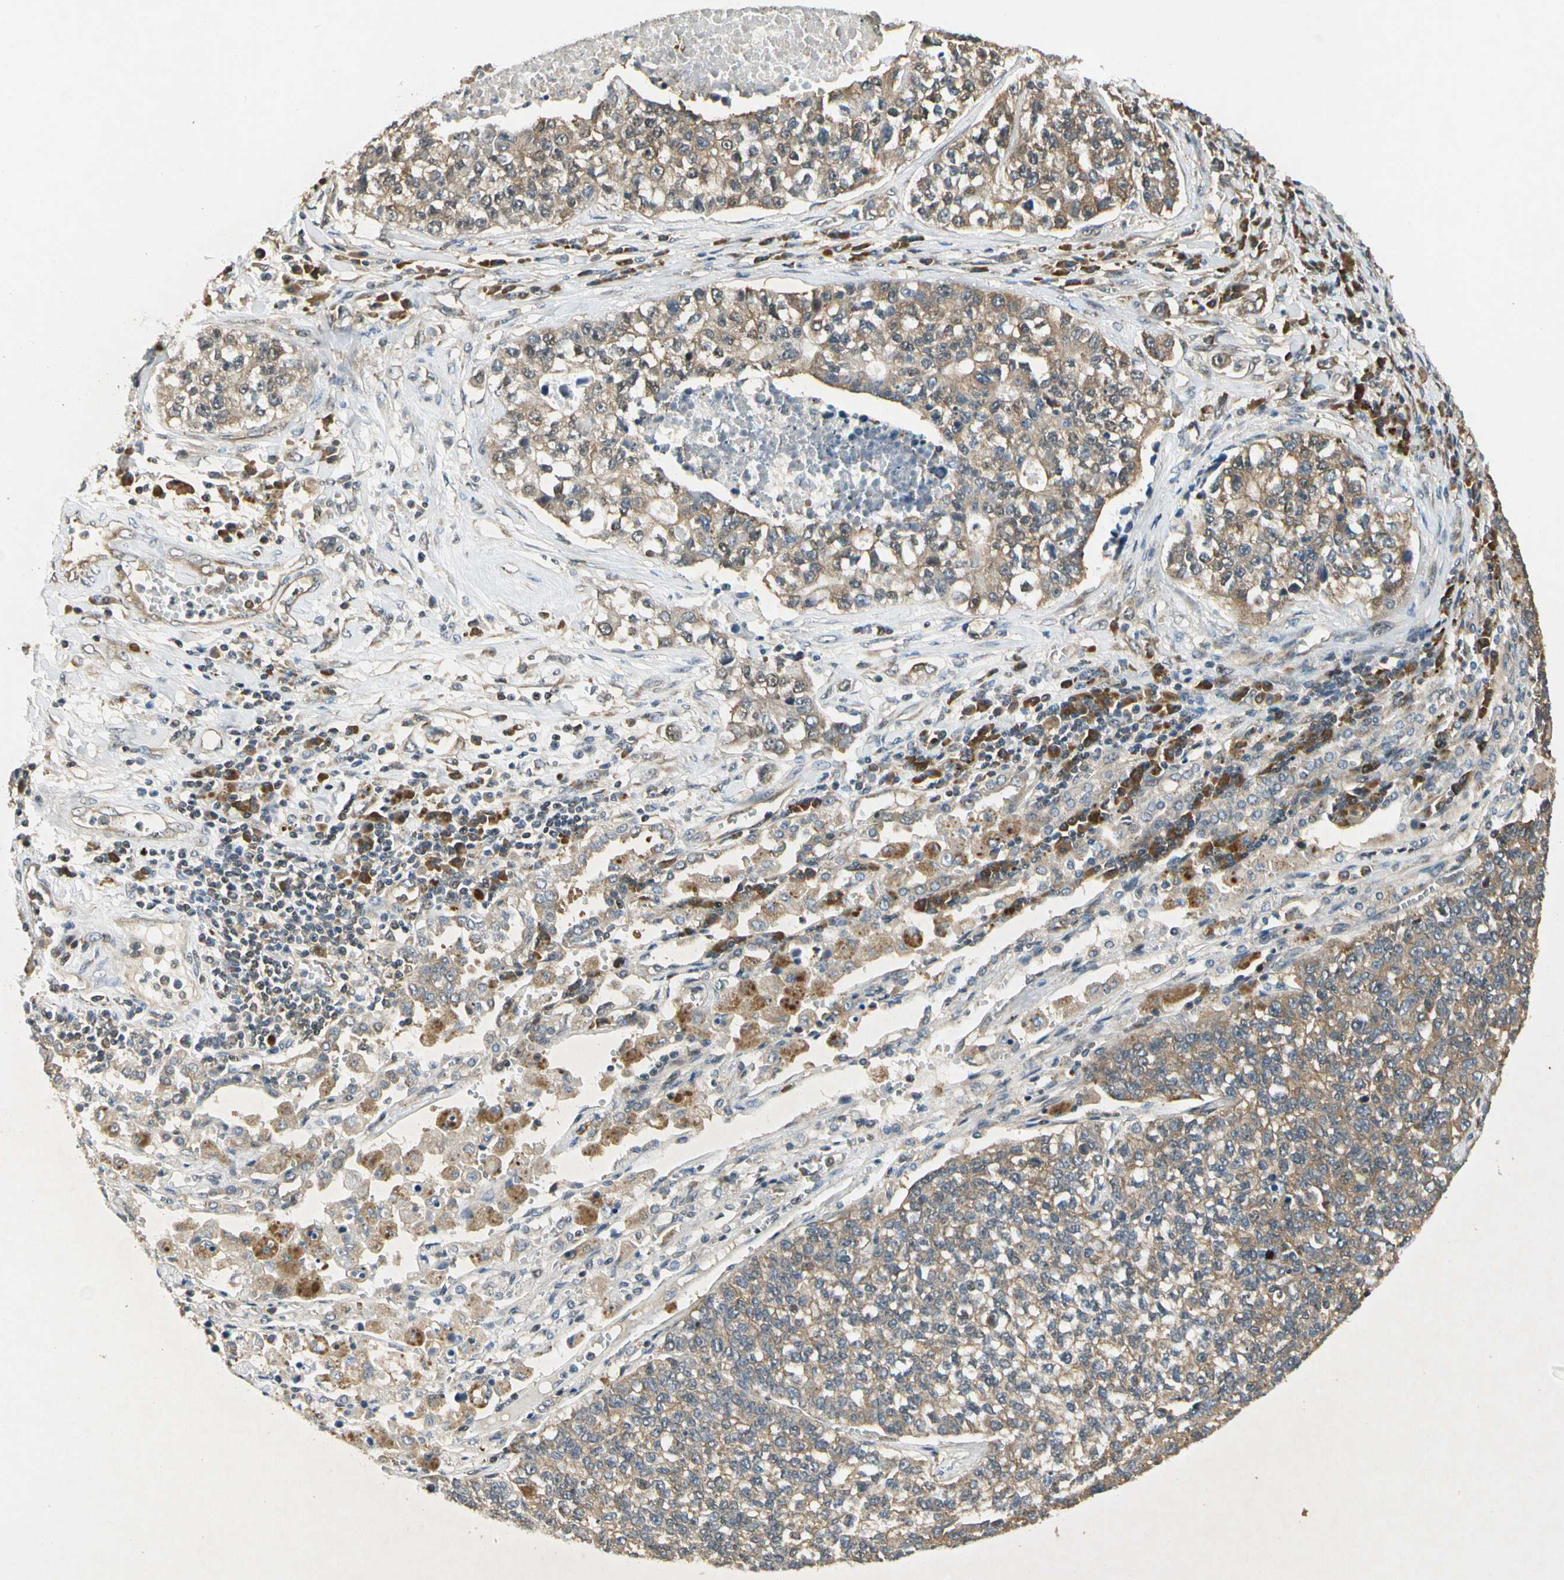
{"staining": {"intensity": "moderate", "quantity": ">75%", "location": "cytoplasmic/membranous"}, "tissue": "lung cancer", "cell_type": "Tumor cells", "image_type": "cancer", "snomed": [{"axis": "morphology", "description": "Adenocarcinoma, NOS"}, {"axis": "topography", "description": "Lung"}], "caption": "Lung cancer (adenocarcinoma) was stained to show a protein in brown. There is medium levels of moderate cytoplasmic/membranous expression in approximately >75% of tumor cells.", "gene": "EIF1AX", "patient": {"sex": "male", "age": 49}}